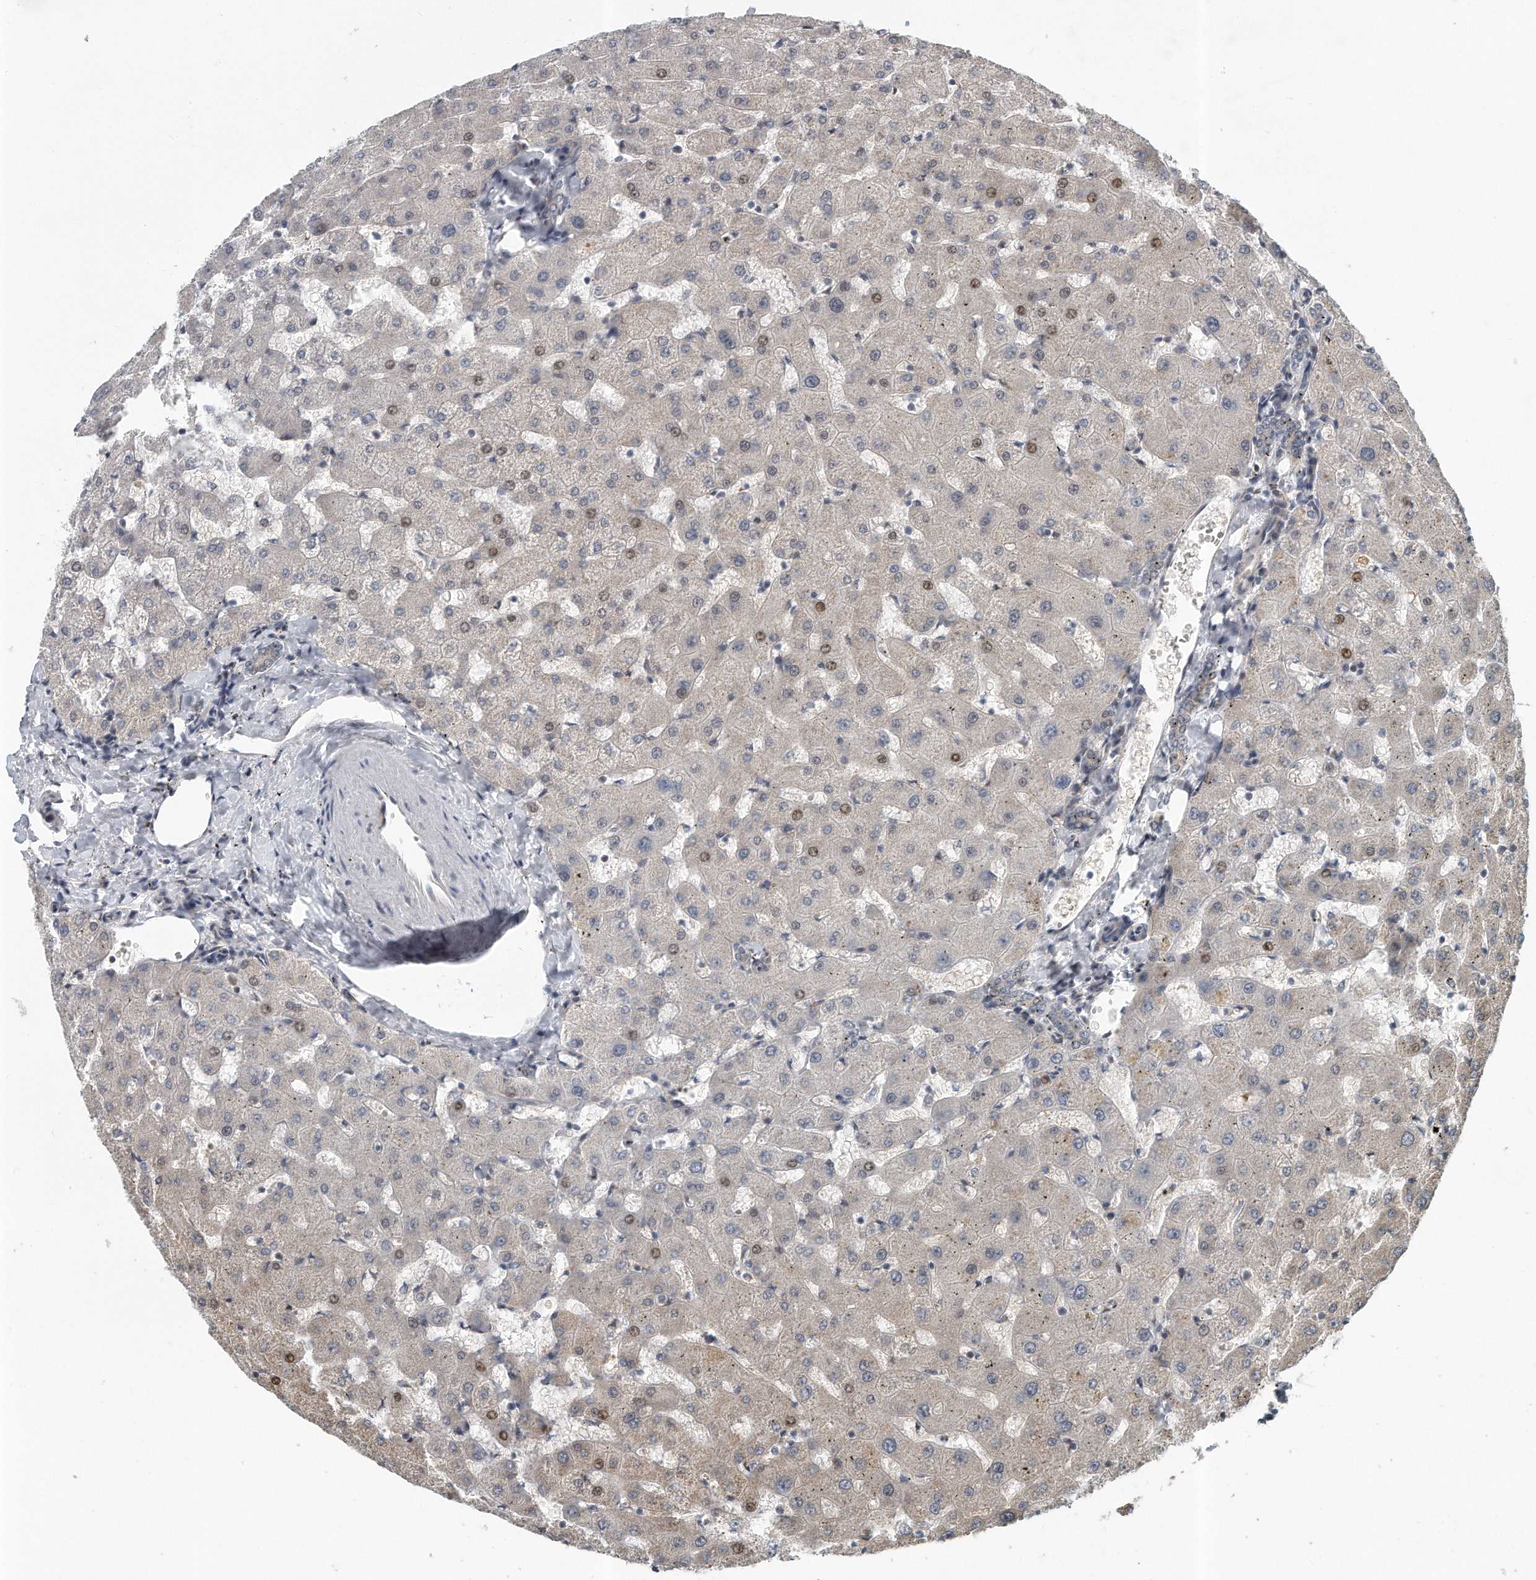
{"staining": {"intensity": "weak", "quantity": "25%-75%", "location": "cytoplasmic/membranous"}, "tissue": "liver", "cell_type": "Cholangiocytes", "image_type": "normal", "snomed": [{"axis": "morphology", "description": "Normal tissue, NOS"}, {"axis": "topography", "description": "Liver"}], "caption": "Liver stained with DAB (3,3'-diaminobenzidine) IHC demonstrates low levels of weak cytoplasmic/membranous expression in about 25%-75% of cholangiocytes.", "gene": "PCDH8", "patient": {"sex": "female", "age": 63}}